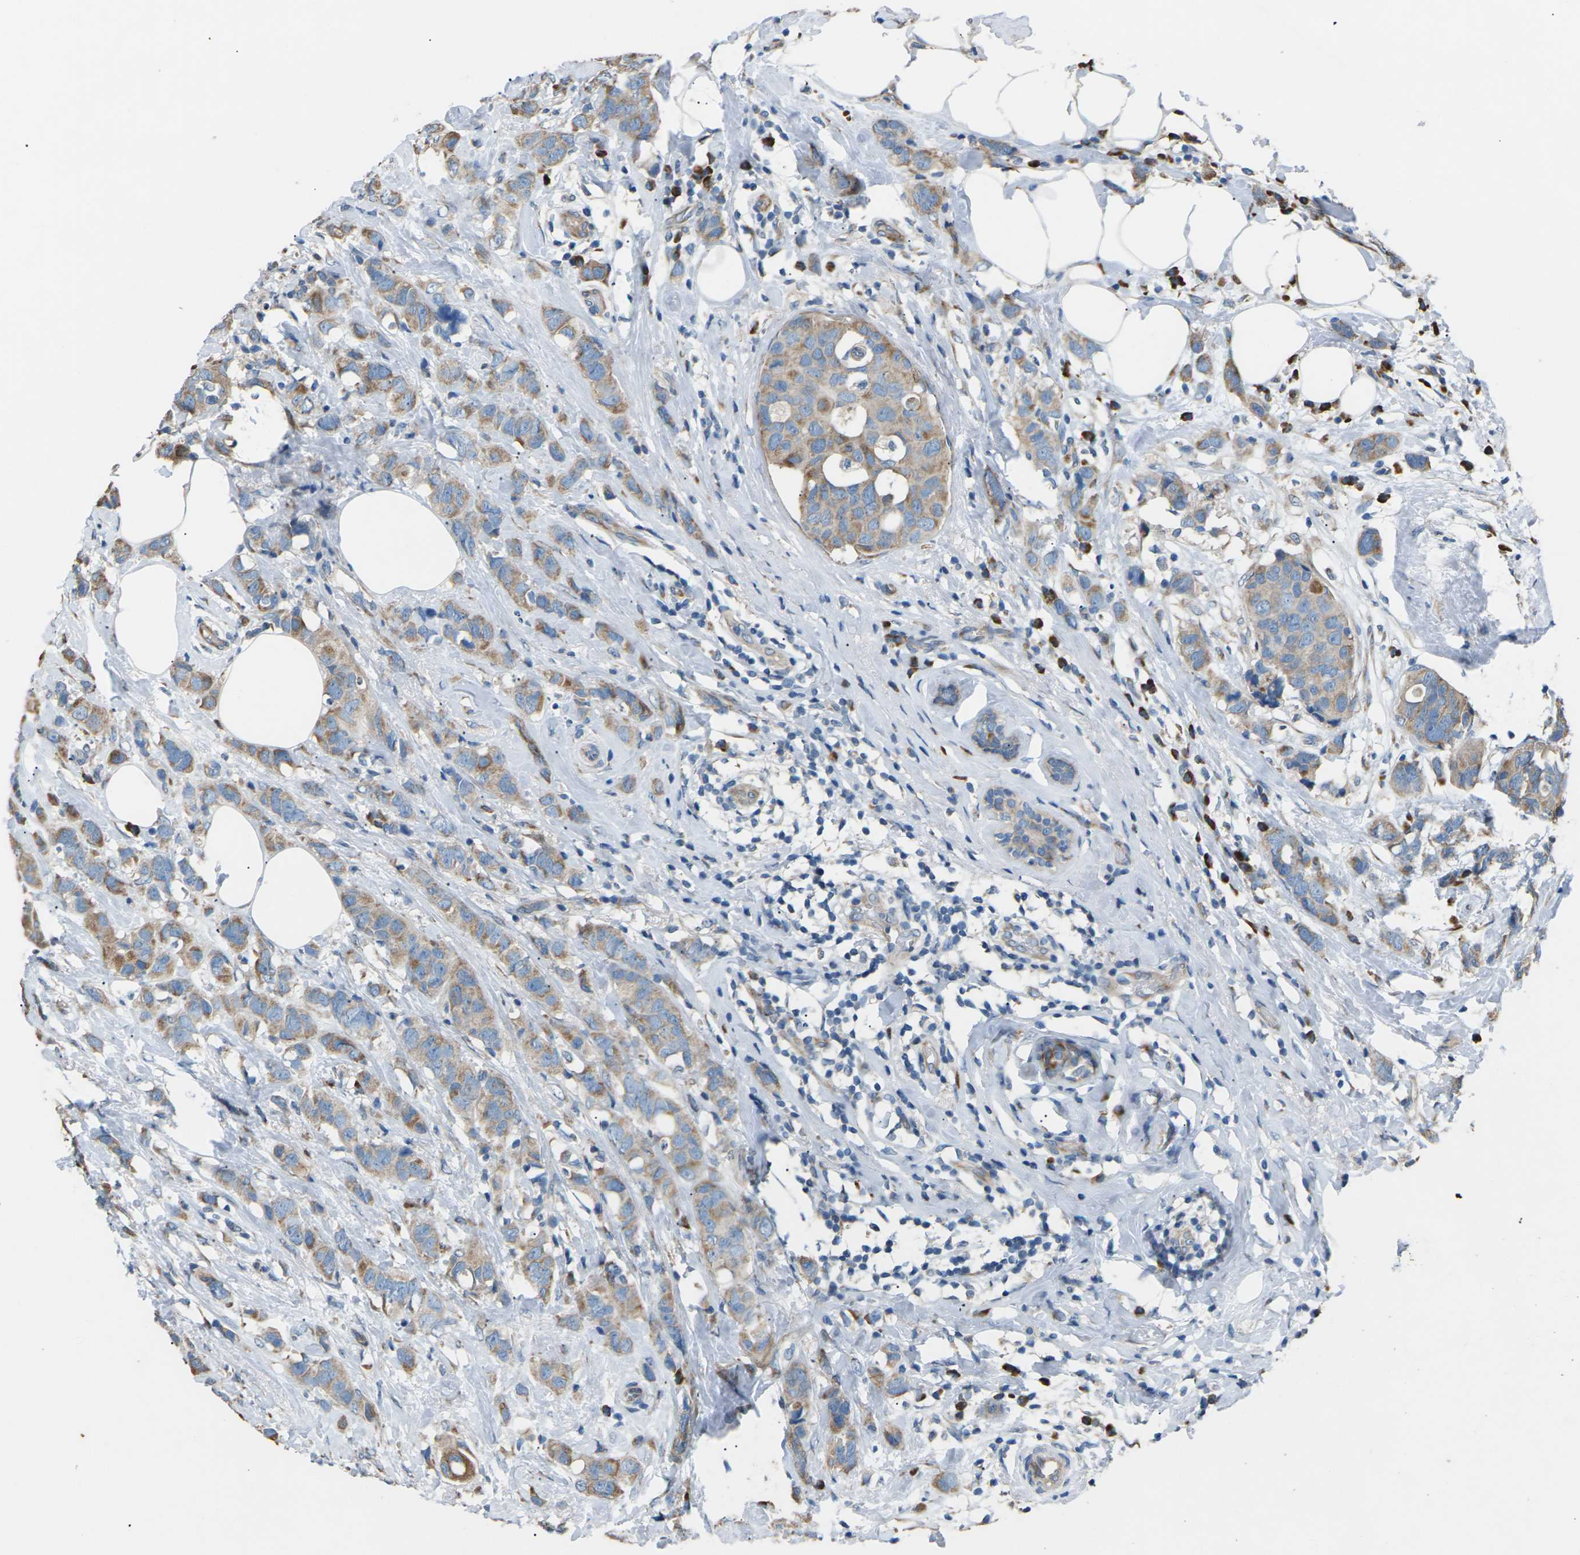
{"staining": {"intensity": "moderate", "quantity": ">75%", "location": "cytoplasmic/membranous"}, "tissue": "breast cancer", "cell_type": "Tumor cells", "image_type": "cancer", "snomed": [{"axis": "morphology", "description": "Normal tissue, NOS"}, {"axis": "morphology", "description": "Duct carcinoma"}, {"axis": "topography", "description": "Breast"}], "caption": "Moderate cytoplasmic/membranous expression is present in approximately >75% of tumor cells in breast cancer (infiltrating ductal carcinoma).", "gene": "KLHDC8B", "patient": {"sex": "female", "age": 50}}